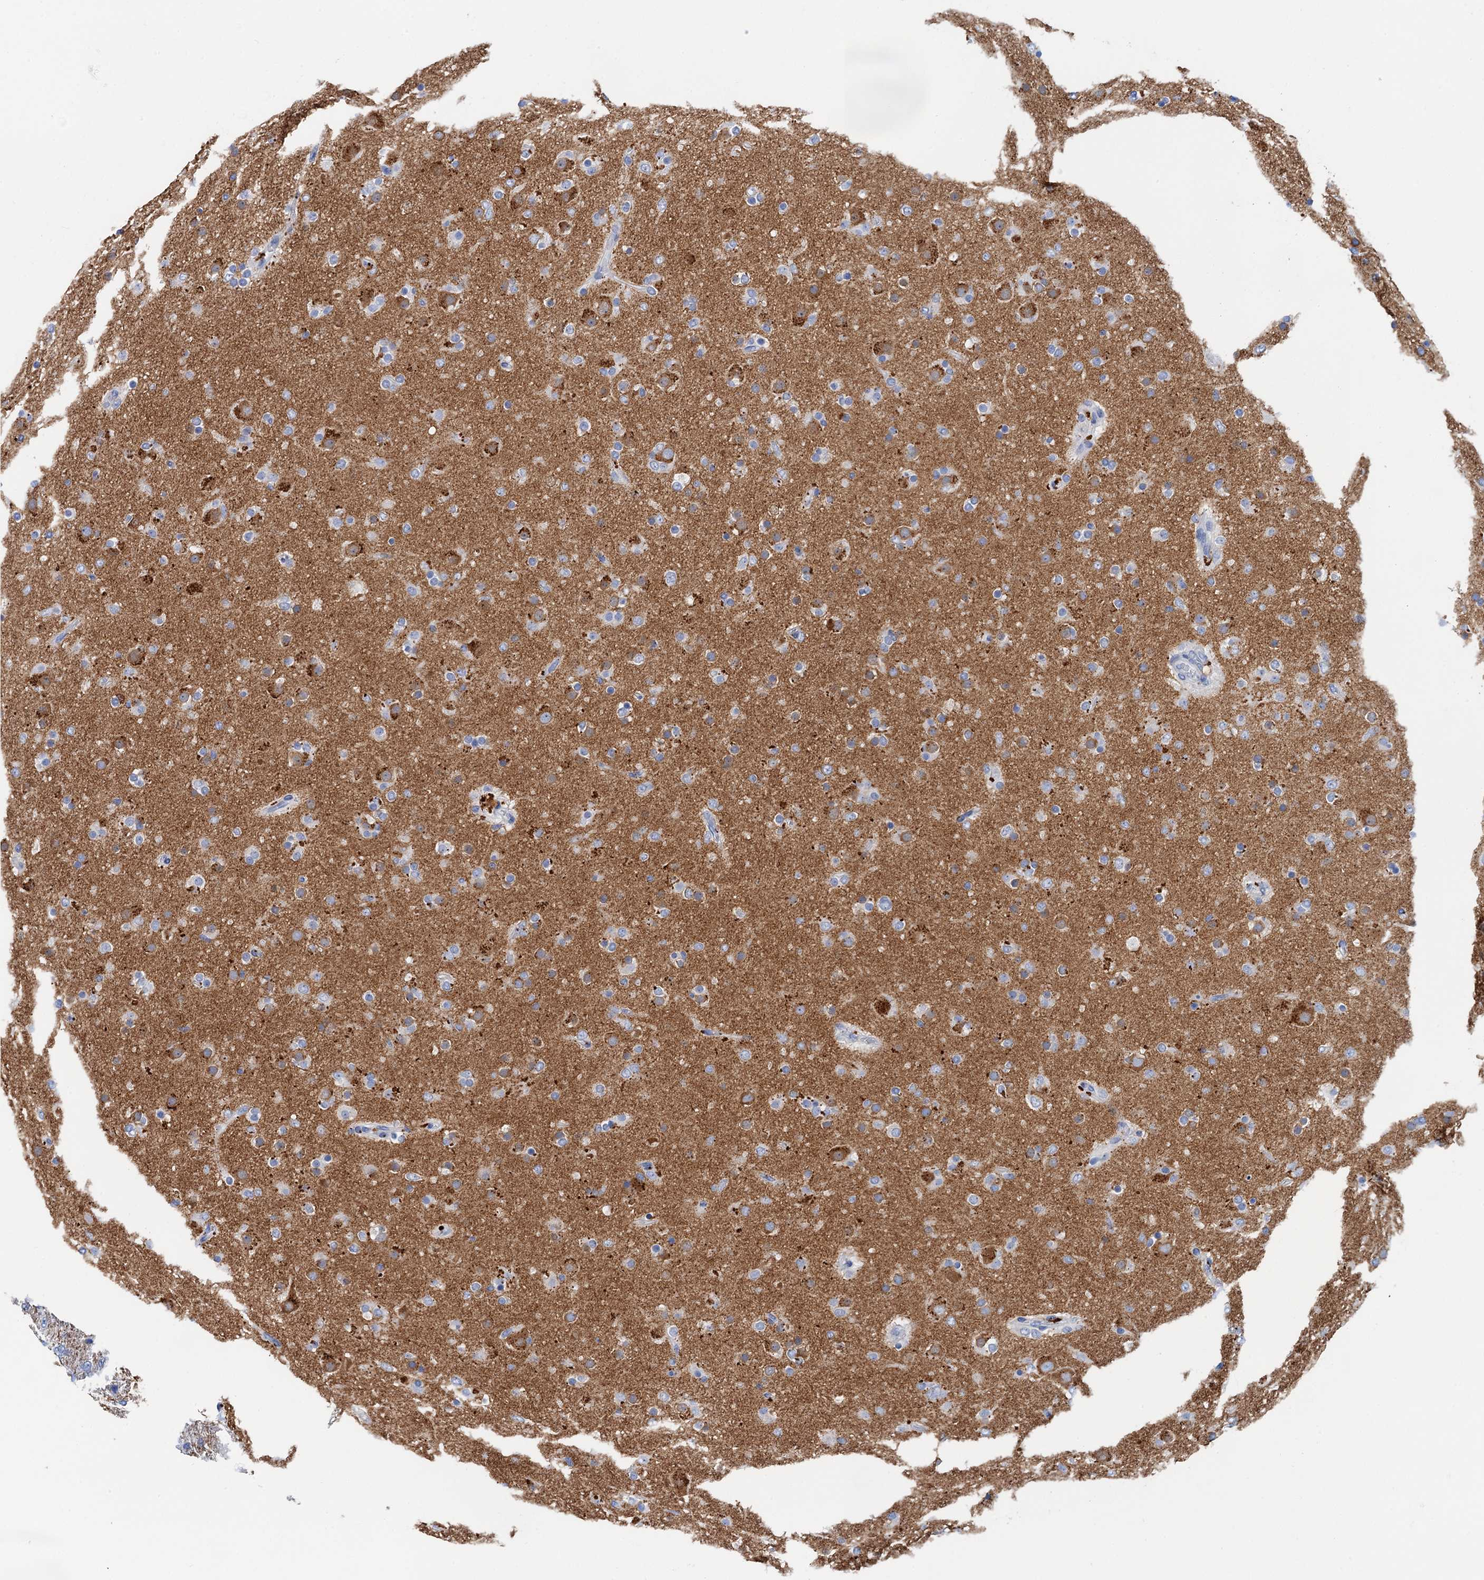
{"staining": {"intensity": "moderate", "quantity": "<25%", "location": "cytoplasmic/membranous"}, "tissue": "glioma", "cell_type": "Tumor cells", "image_type": "cancer", "snomed": [{"axis": "morphology", "description": "Glioma, malignant, Low grade"}, {"axis": "topography", "description": "Brain"}], "caption": "About <25% of tumor cells in human glioma exhibit moderate cytoplasmic/membranous protein staining as visualized by brown immunohistochemical staining.", "gene": "NLRP10", "patient": {"sex": "male", "age": 65}}